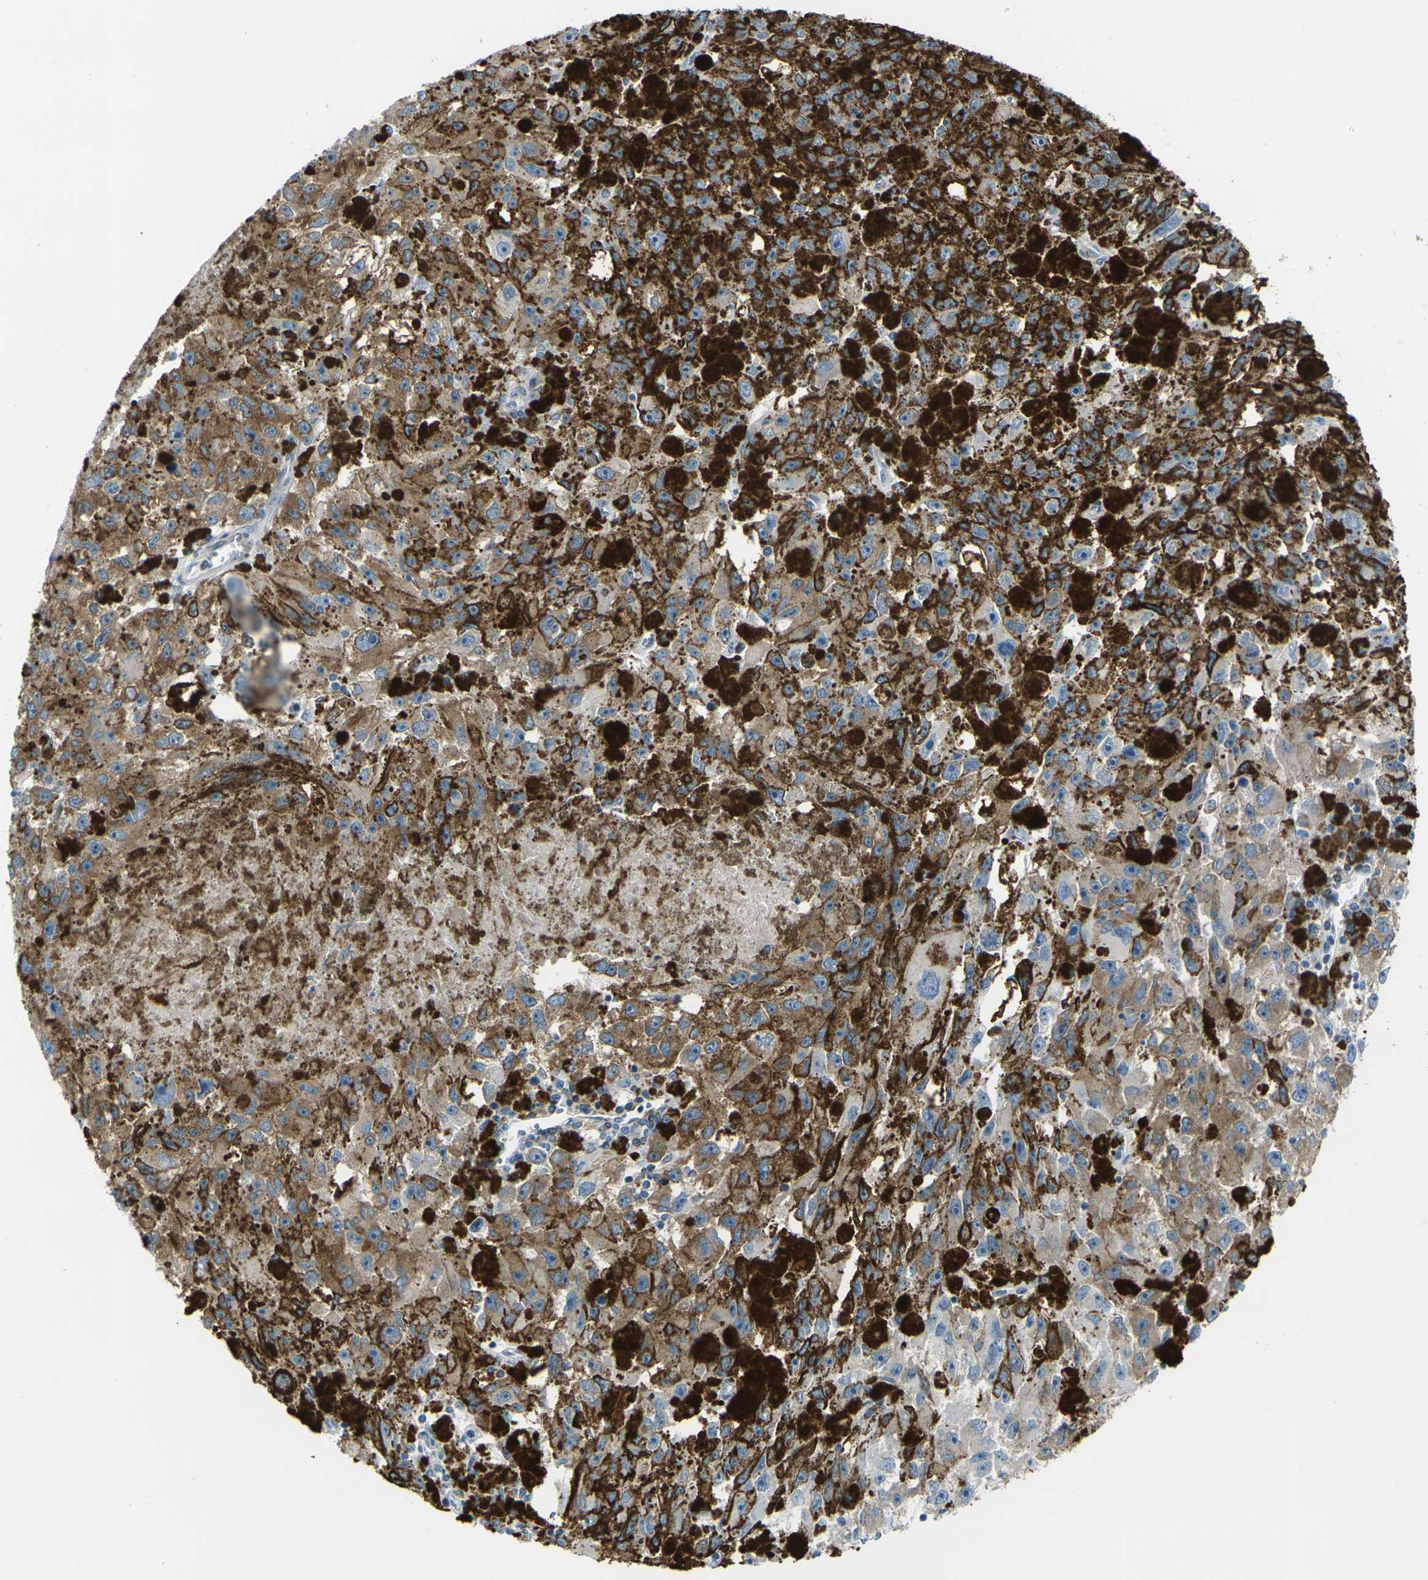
{"staining": {"intensity": "moderate", "quantity": ">75%", "location": "cytoplasmic/membranous"}, "tissue": "melanoma", "cell_type": "Tumor cells", "image_type": "cancer", "snomed": [{"axis": "morphology", "description": "Malignant melanoma in situ"}, {"axis": "morphology", "description": "Malignant melanoma, NOS"}, {"axis": "topography", "description": "Skin"}], "caption": "IHC photomicrograph of human melanoma stained for a protein (brown), which exhibits medium levels of moderate cytoplasmic/membranous positivity in approximately >75% of tumor cells.", "gene": "CELSR2", "patient": {"sex": "female", "age": 88}}